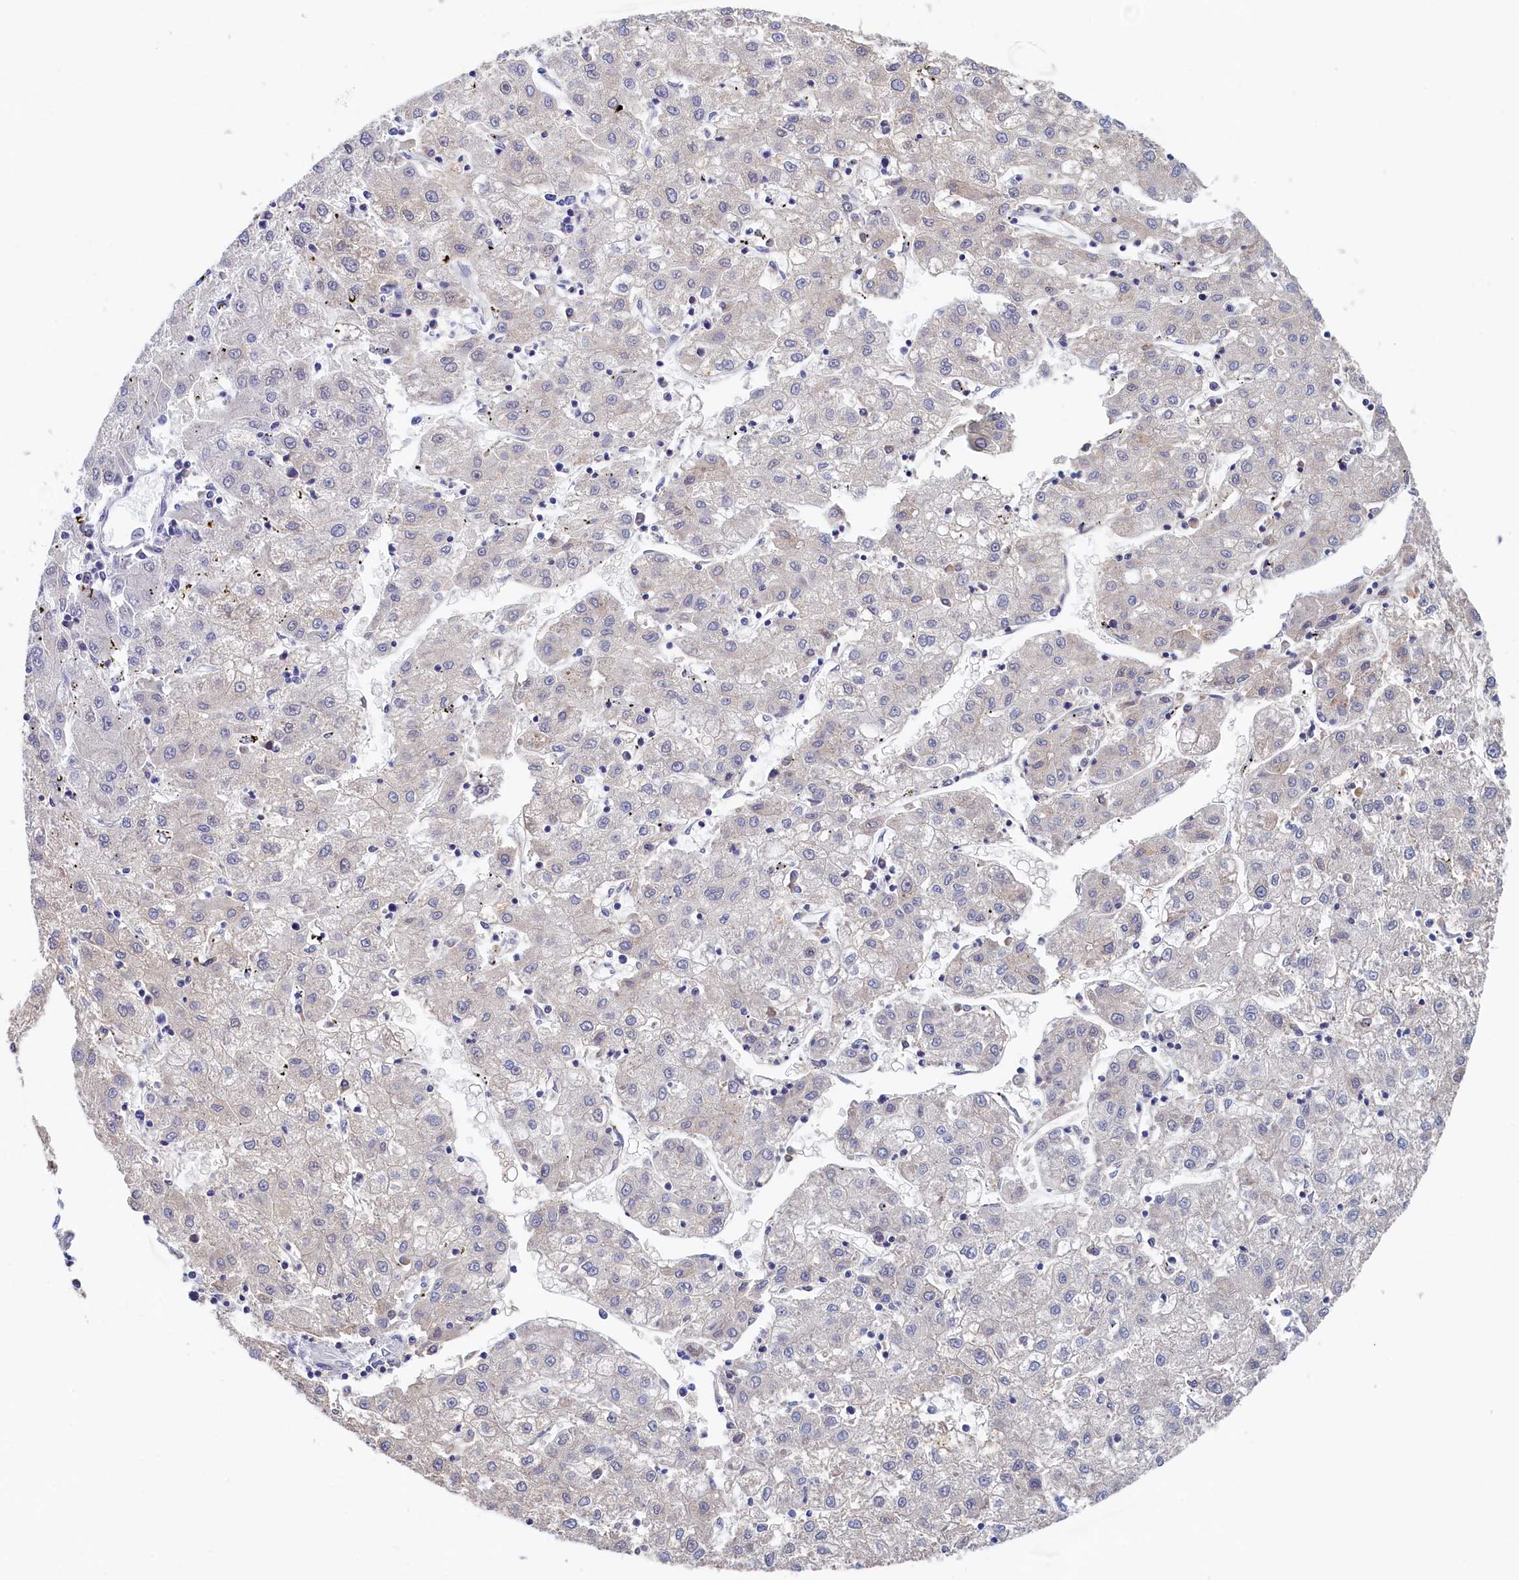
{"staining": {"intensity": "negative", "quantity": "none", "location": "none"}, "tissue": "liver cancer", "cell_type": "Tumor cells", "image_type": "cancer", "snomed": [{"axis": "morphology", "description": "Carcinoma, Hepatocellular, NOS"}, {"axis": "topography", "description": "Liver"}], "caption": "An immunohistochemistry (IHC) photomicrograph of liver cancer (hepatocellular carcinoma) is shown. There is no staining in tumor cells of liver cancer (hepatocellular carcinoma).", "gene": "MOSPD3", "patient": {"sex": "male", "age": 72}}